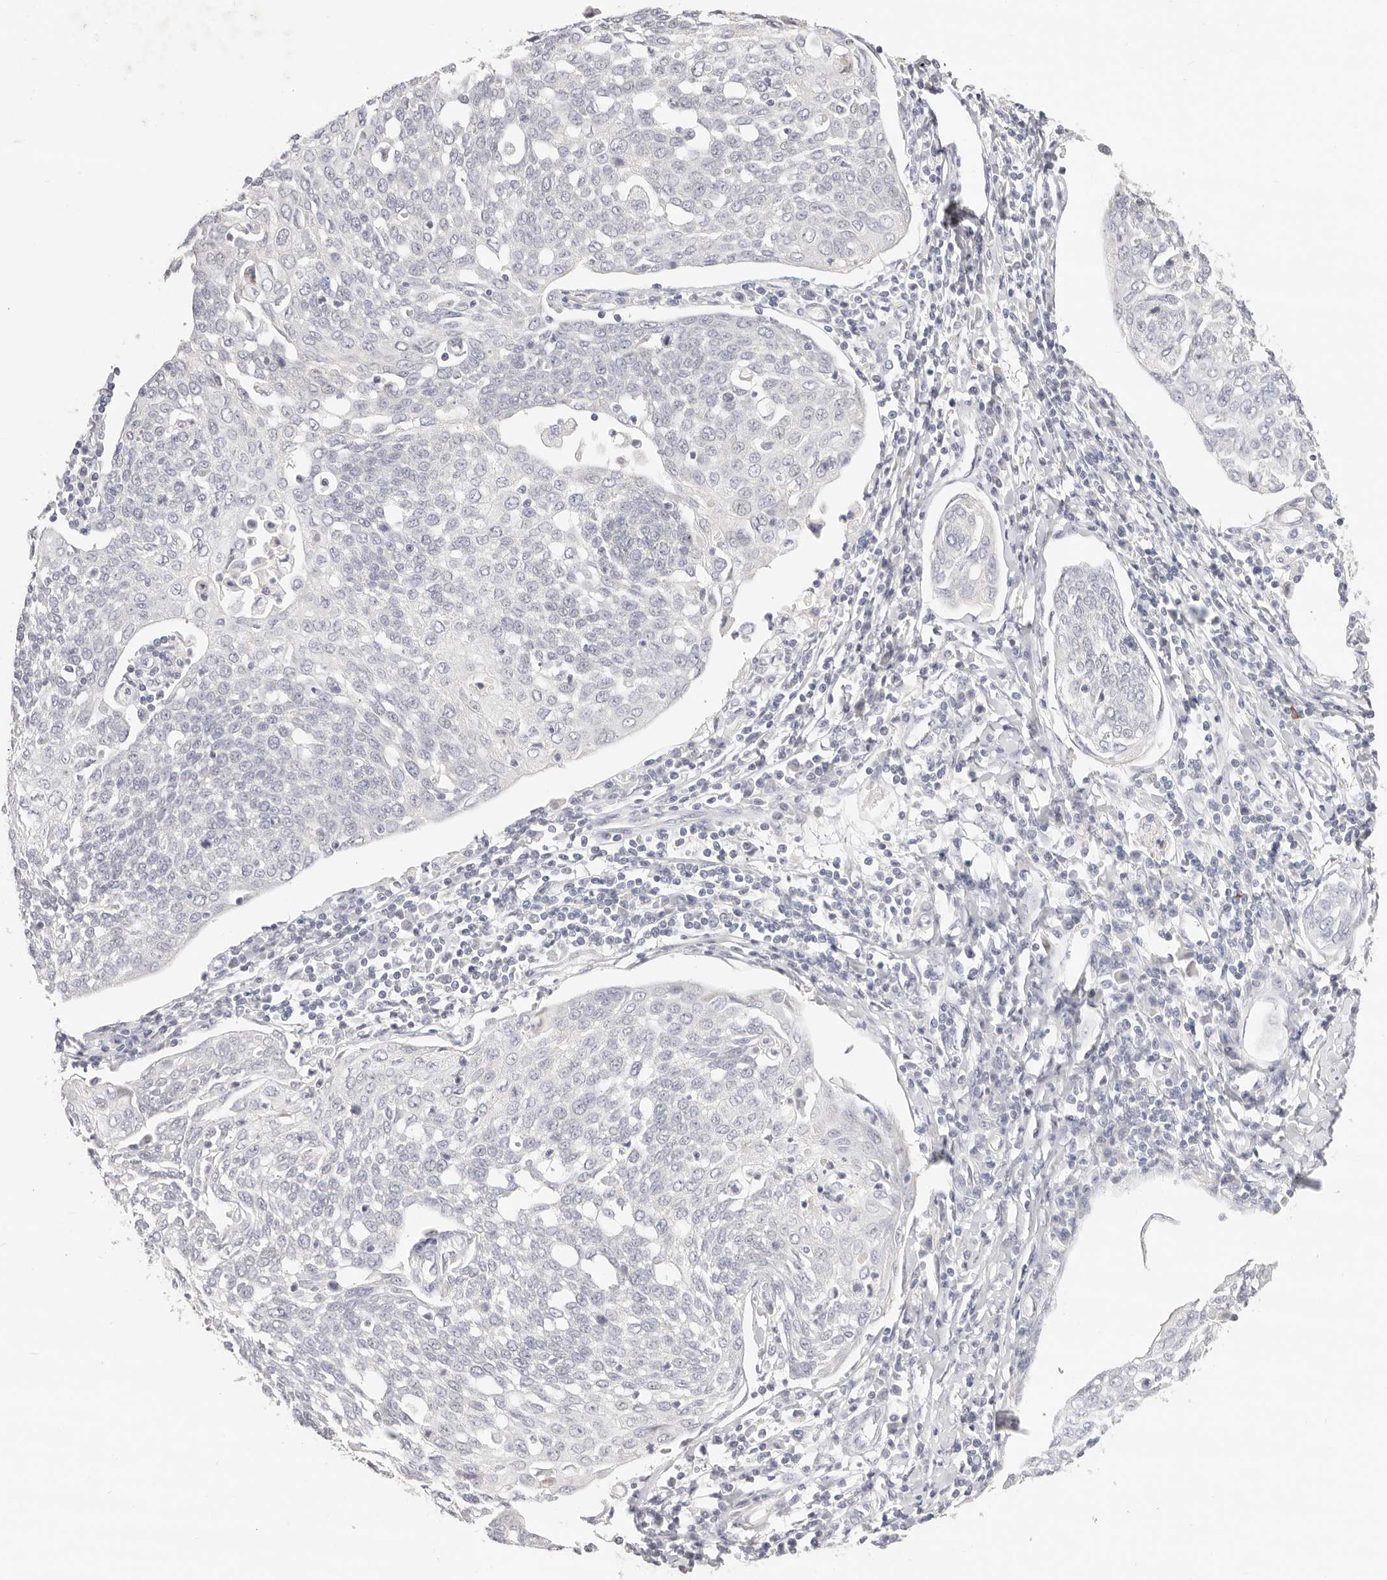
{"staining": {"intensity": "negative", "quantity": "none", "location": "none"}, "tissue": "cervical cancer", "cell_type": "Tumor cells", "image_type": "cancer", "snomed": [{"axis": "morphology", "description": "Squamous cell carcinoma, NOS"}, {"axis": "topography", "description": "Cervix"}], "caption": "Photomicrograph shows no protein positivity in tumor cells of cervical cancer (squamous cell carcinoma) tissue.", "gene": "DTNBP1", "patient": {"sex": "female", "age": 34}}